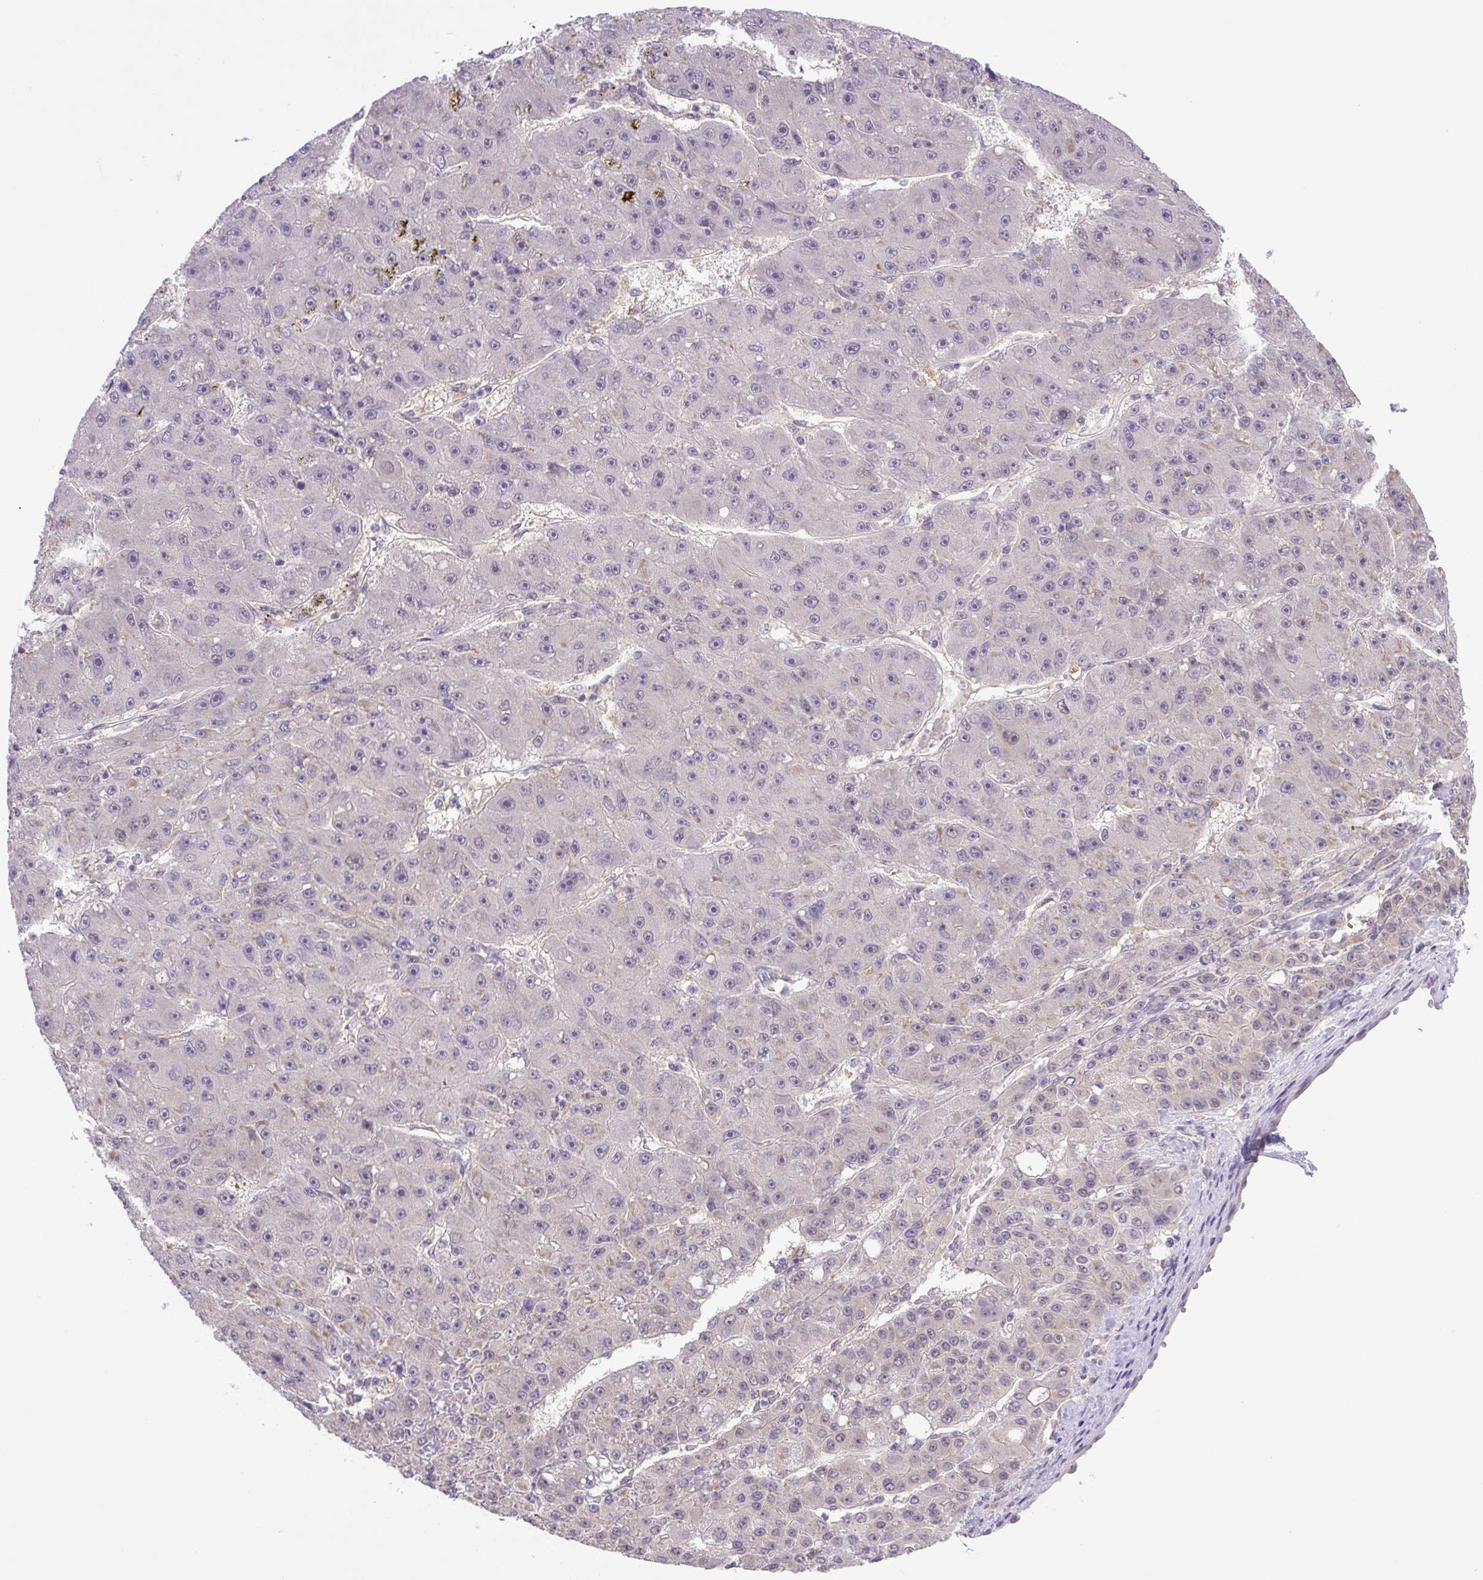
{"staining": {"intensity": "negative", "quantity": "none", "location": "none"}, "tissue": "liver cancer", "cell_type": "Tumor cells", "image_type": "cancer", "snomed": [{"axis": "morphology", "description": "Carcinoma, Hepatocellular, NOS"}, {"axis": "topography", "description": "Liver"}], "caption": "Human liver cancer stained for a protein using immunohistochemistry (IHC) reveals no staining in tumor cells.", "gene": "SGTA", "patient": {"sex": "male", "age": 67}}